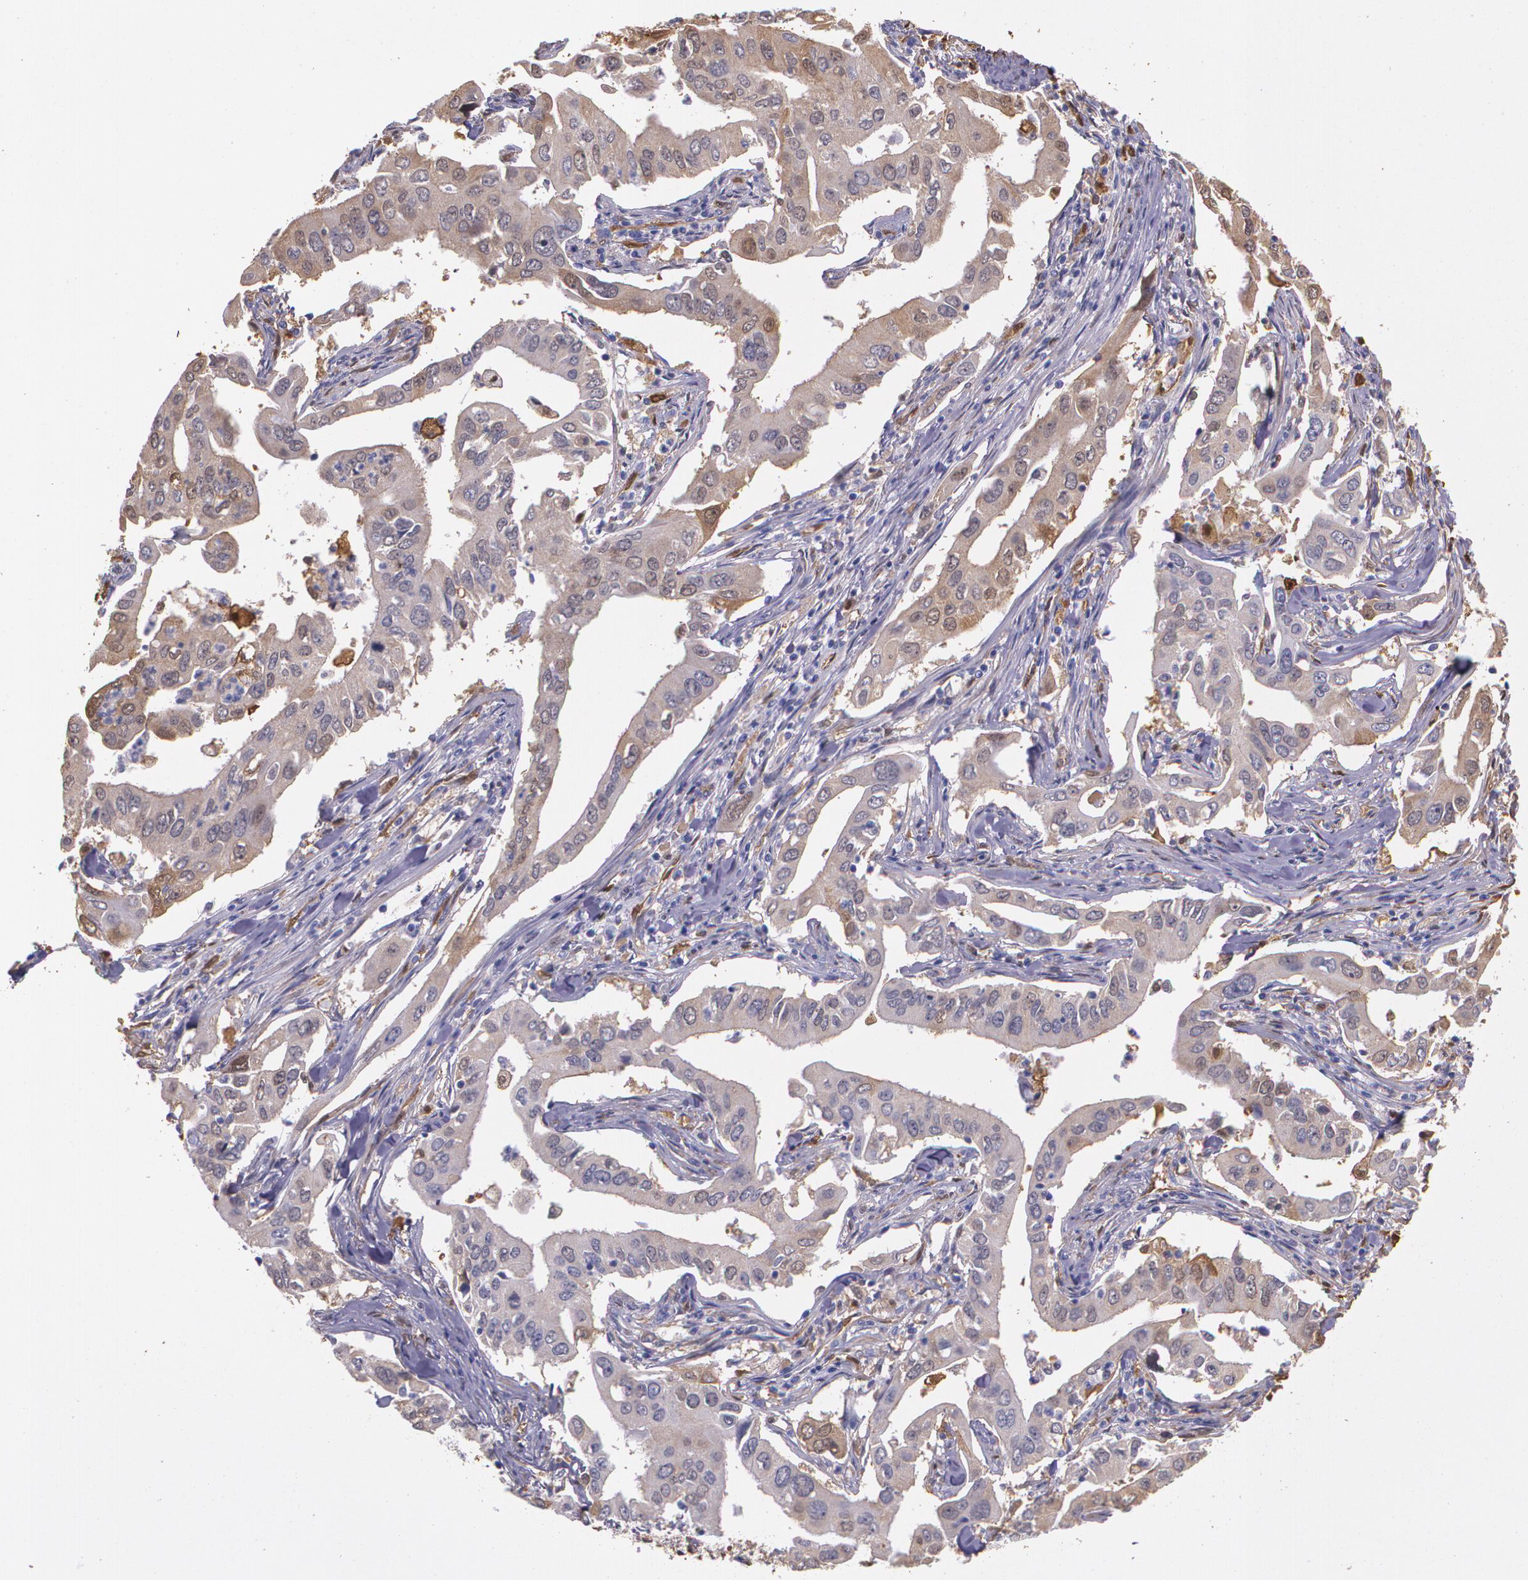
{"staining": {"intensity": "weak", "quantity": "25%-75%", "location": "cytoplasmic/membranous"}, "tissue": "lung cancer", "cell_type": "Tumor cells", "image_type": "cancer", "snomed": [{"axis": "morphology", "description": "Adenocarcinoma, NOS"}, {"axis": "topography", "description": "Lung"}], "caption": "Brown immunohistochemical staining in human lung adenocarcinoma shows weak cytoplasmic/membranous expression in about 25%-75% of tumor cells. The staining was performed using DAB (3,3'-diaminobenzidine), with brown indicating positive protein expression. Nuclei are stained blue with hematoxylin.", "gene": "MMP2", "patient": {"sex": "male", "age": 48}}